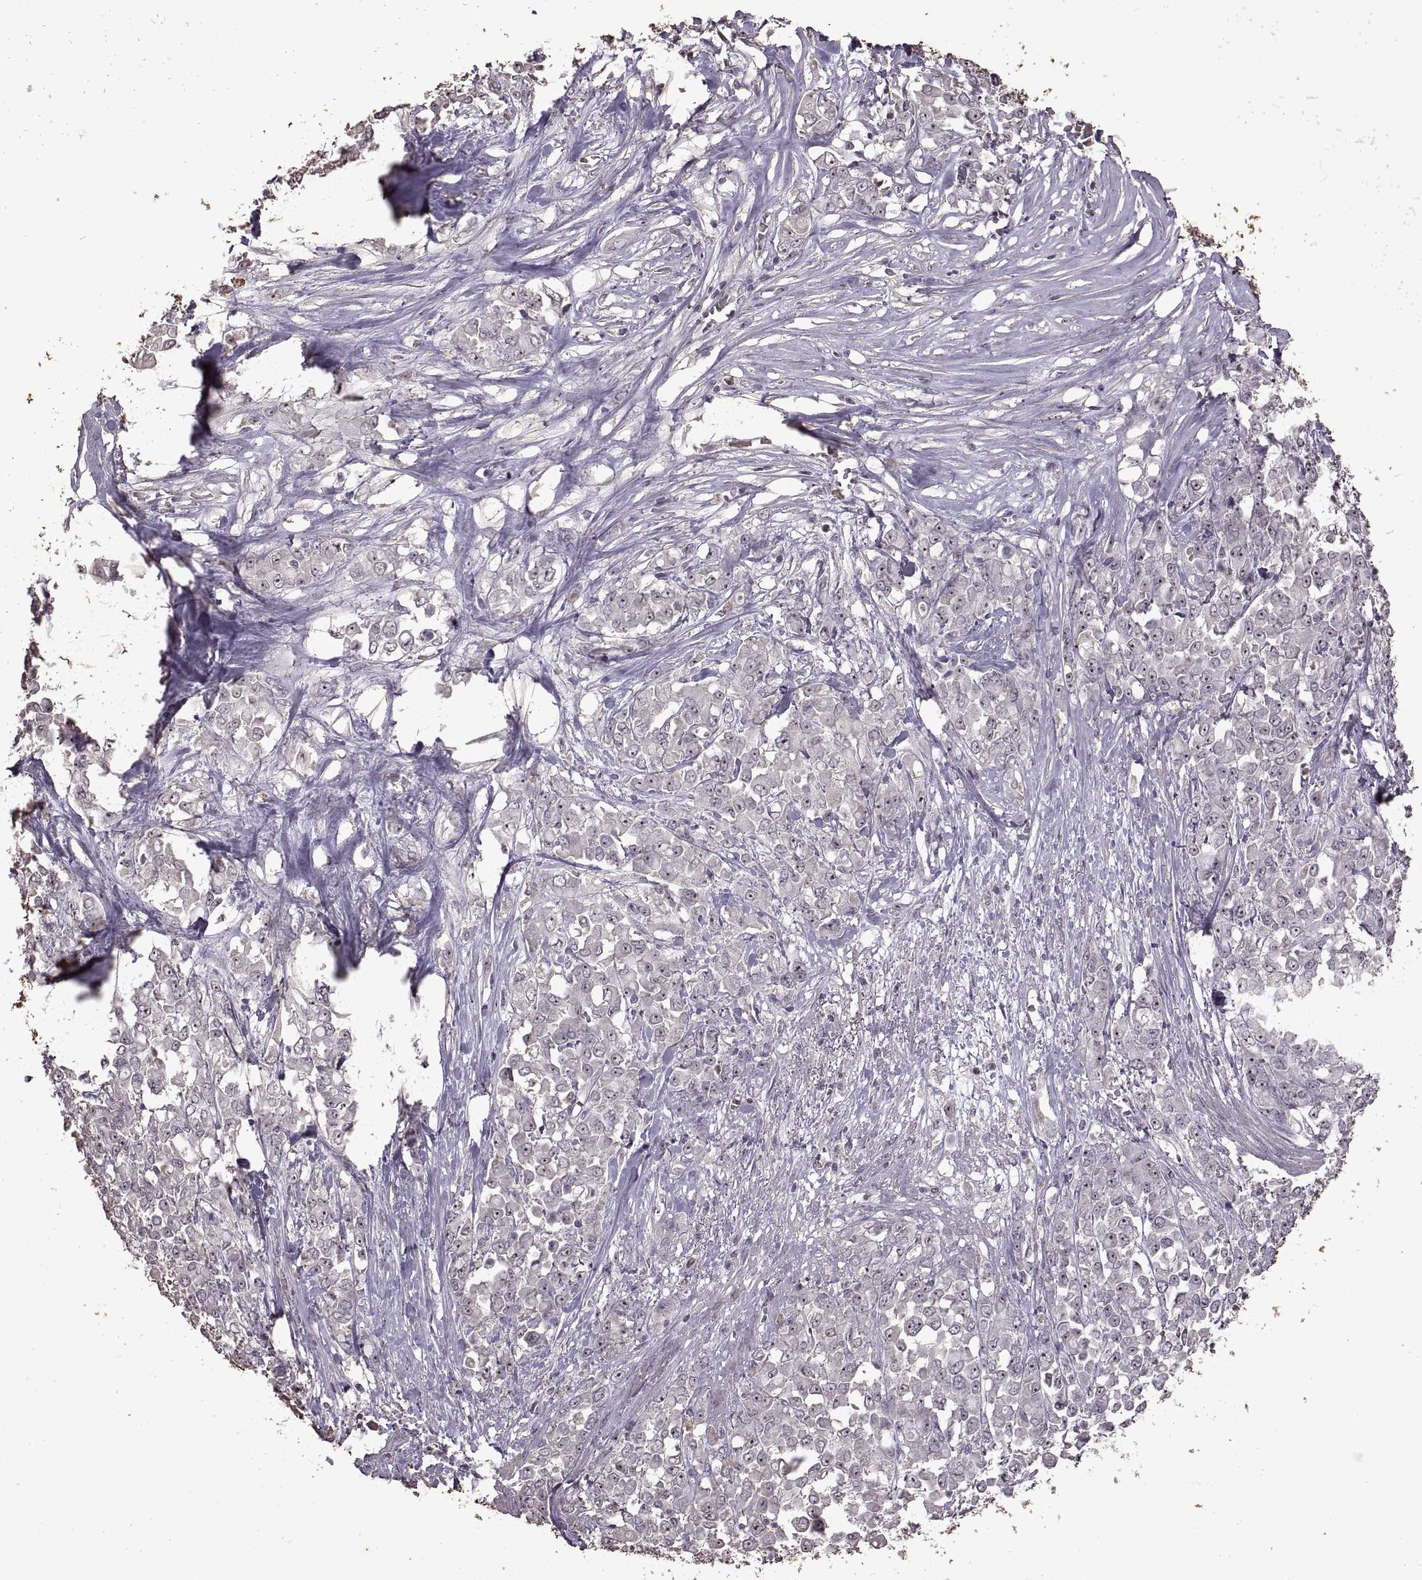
{"staining": {"intensity": "strong", "quantity": "25%-75%", "location": "nuclear"}, "tissue": "stomach cancer", "cell_type": "Tumor cells", "image_type": "cancer", "snomed": [{"axis": "morphology", "description": "Adenocarcinoma, NOS"}, {"axis": "topography", "description": "Stomach"}], "caption": "Protein expression analysis of human stomach cancer (adenocarcinoma) reveals strong nuclear expression in about 25%-75% of tumor cells.", "gene": "SINHCAF", "patient": {"sex": "female", "age": 76}}